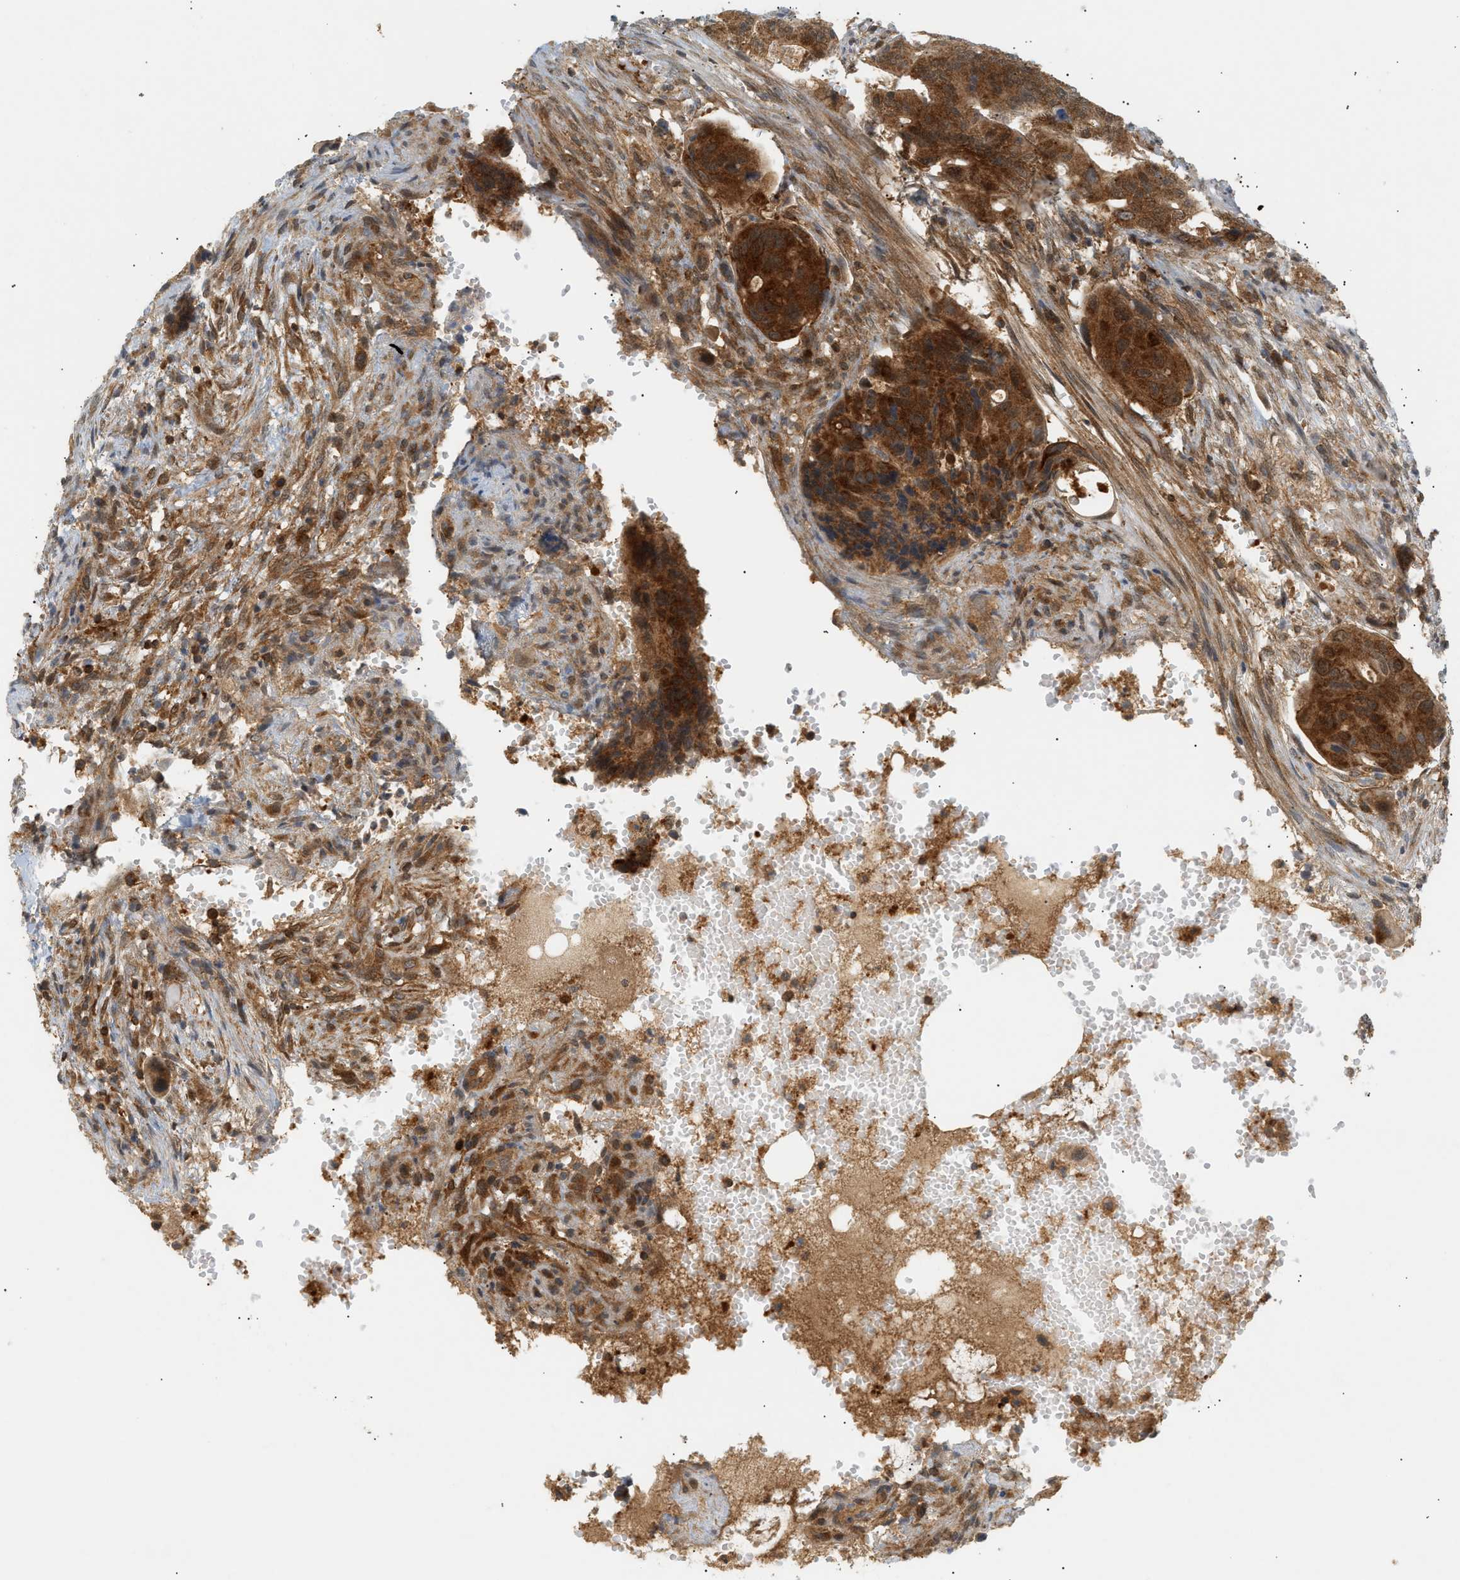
{"staining": {"intensity": "strong", "quantity": ">75%", "location": "cytoplasmic/membranous"}, "tissue": "colorectal cancer", "cell_type": "Tumor cells", "image_type": "cancer", "snomed": [{"axis": "morphology", "description": "Adenocarcinoma, NOS"}, {"axis": "topography", "description": "Colon"}], "caption": "Immunohistochemistry (IHC) histopathology image of neoplastic tissue: colorectal cancer stained using immunohistochemistry (IHC) demonstrates high levels of strong protein expression localized specifically in the cytoplasmic/membranous of tumor cells, appearing as a cytoplasmic/membranous brown color.", "gene": "SHC1", "patient": {"sex": "female", "age": 57}}